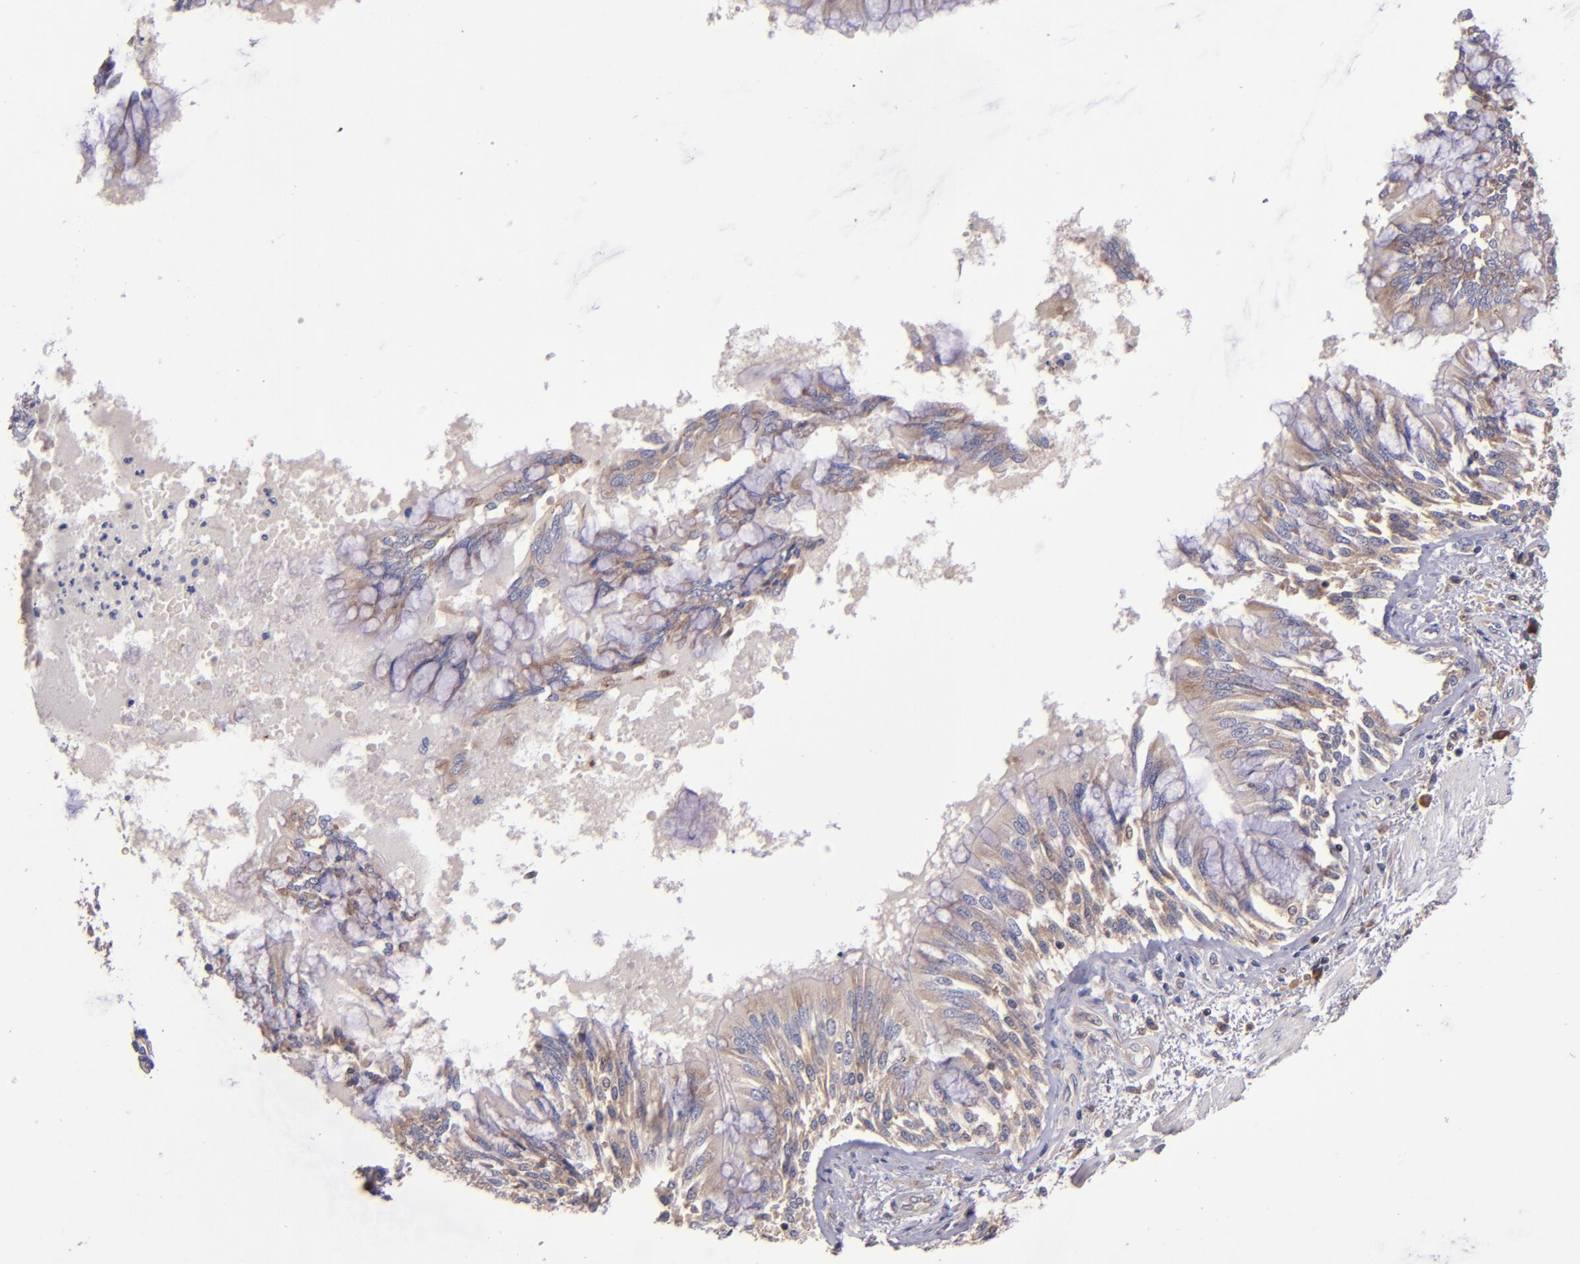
{"staining": {"intensity": "moderate", "quantity": ">75%", "location": "cytoplasmic/membranous"}, "tissue": "bronchus", "cell_type": "Respiratory epithelial cells", "image_type": "normal", "snomed": [{"axis": "morphology", "description": "Normal tissue, NOS"}, {"axis": "topography", "description": "Cartilage tissue"}, {"axis": "topography", "description": "Bronchus"}, {"axis": "topography", "description": "Lung"}, {"axis": "topography", "description": "Peripheral nerve tissue"}], "caption": "Immunohistochemical staining of unremarkable bronchus displays >75% levels of moderate cytoplasmic/membranous protein expression in approximately >75% of respiratory epithelial cells.", "gene": "EIF4ENIF1", "patient": {"sex": "female", "age": 49}}